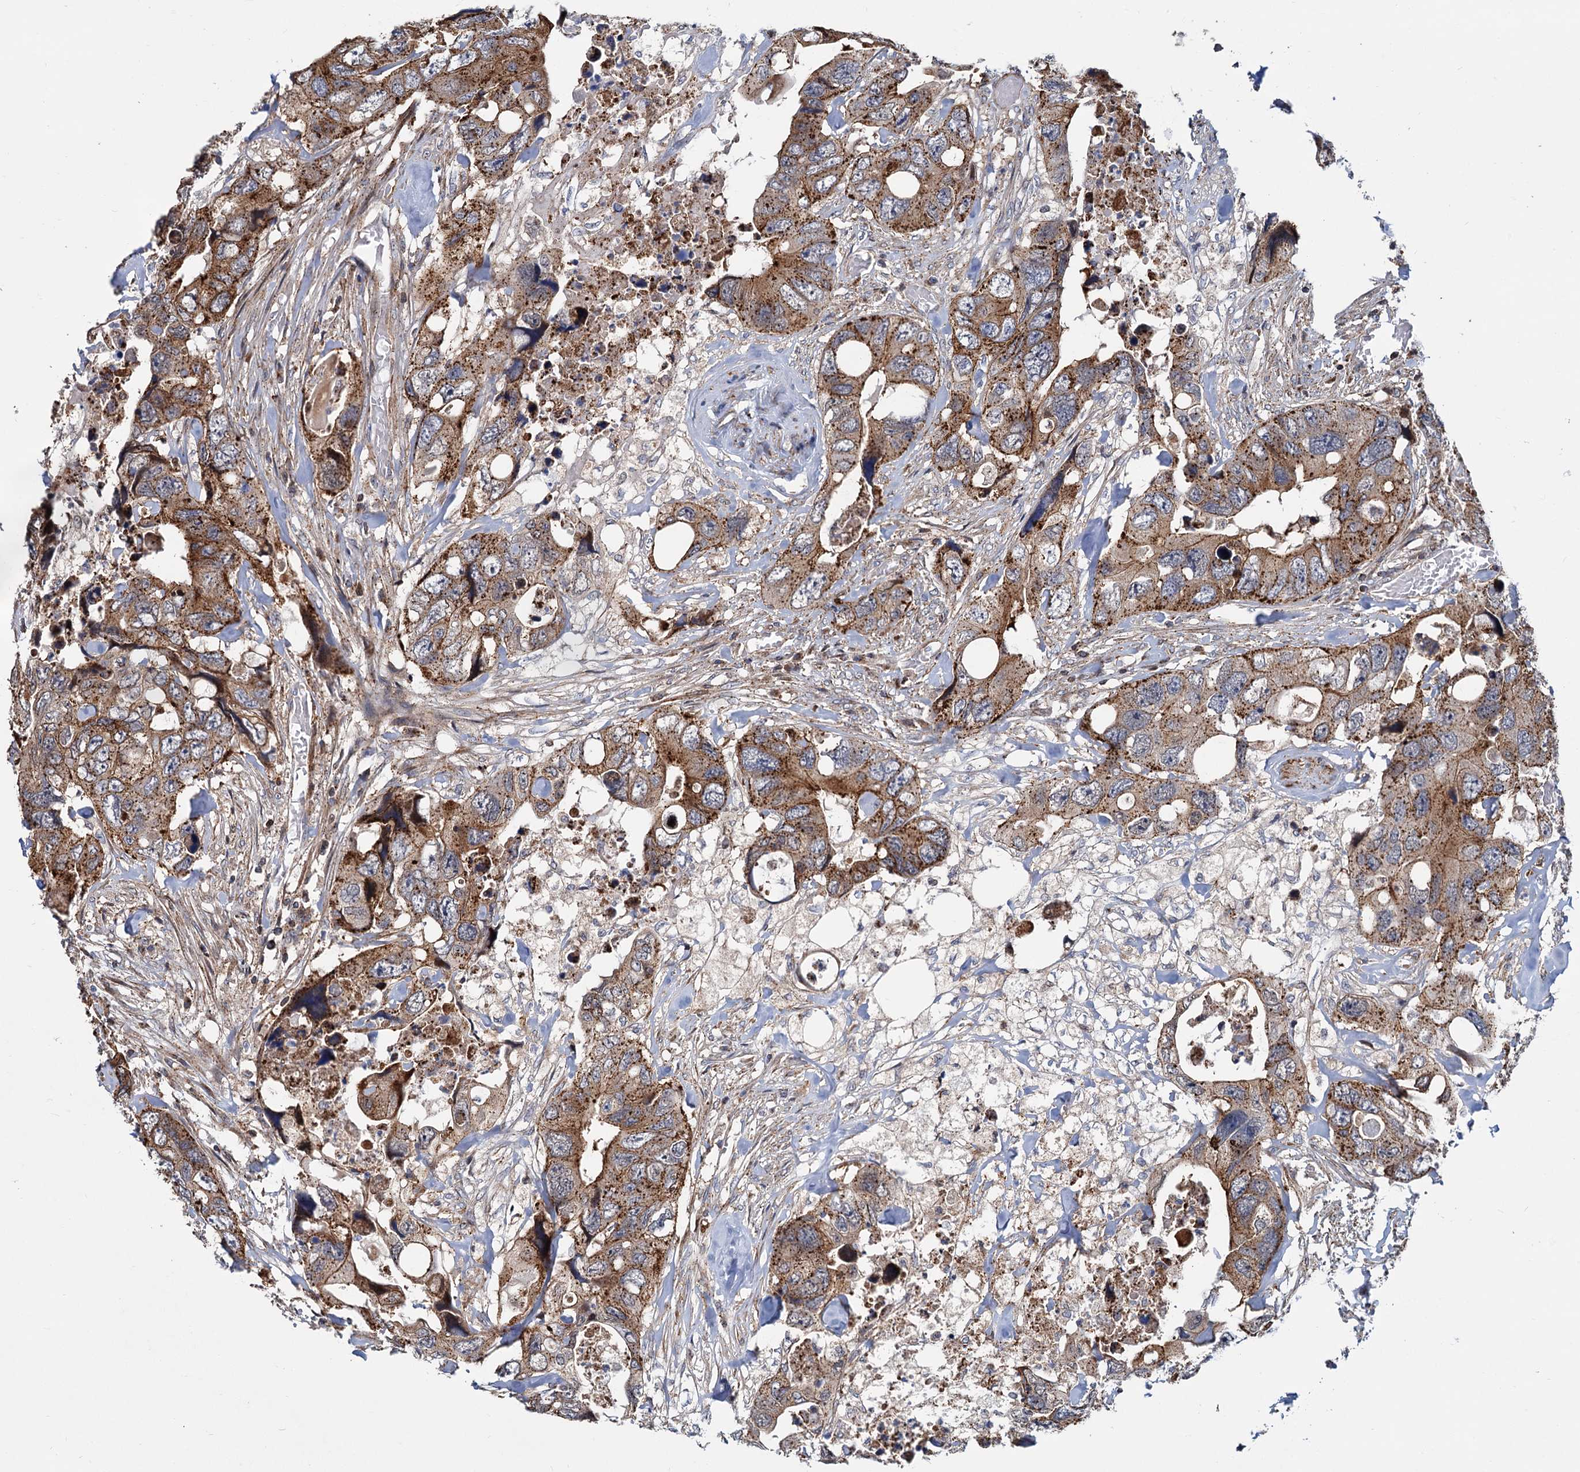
{"staining": {"intensity": "moderate", "quantity": ">75%", "location": "cytoplasmic/membranous"}, "tissue": "colorectal cancer", "cell_type": "Tumor cells", "image_type": "cancer", "snomed": [{"axis": "morphology", "description": "Adenocarcinoma, NOS"}, {"axis": "topography", "description": "Rectum"}], "caption": "The image exhibits a brown stain indicating the presence of a protein in the cytoplasmic/membranous of tumor cells in colorectal adenocarcinoma.", "gene": "PSEN1", "patient": {"sex": "male", "age": 57}}